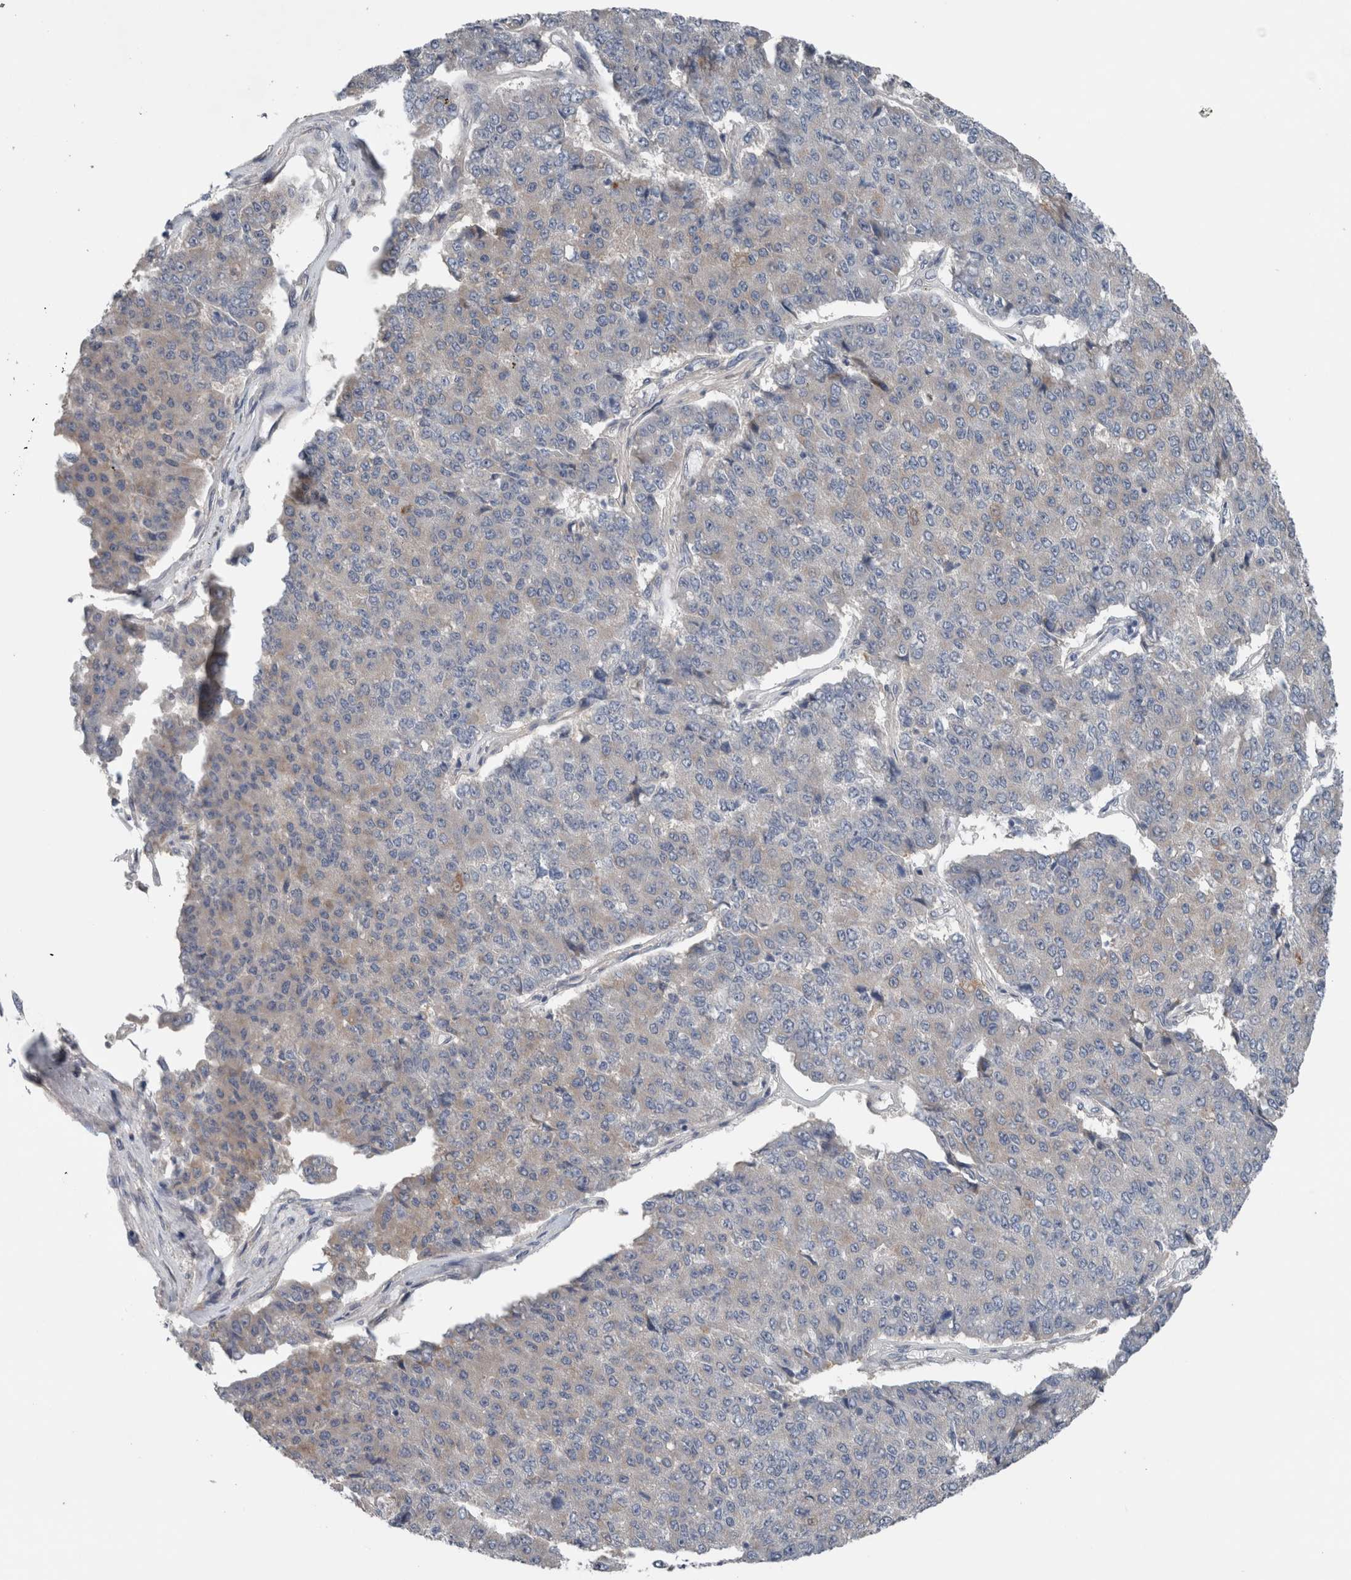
{"staining": {"intensity": "negative", "quantity": "none", "location": "none"}, "tissue": "pancreatic cancer", "cell_type": "Tumor cells", "image_type": "cancer", "snomed": [{"axis": "morphology", "description": "Adenocarcinoma, NOS"}, {"axis": "topography", "description": "Pancreas"}], "caption": "High magnification brightfield microscopy of pancreatic cancer (adenocarcinoma) stained with DAB (3,3'-diaminobenzidine) (brown) and counterstained with hematoxylin (blue): tumor cells show no significant positivity.", "gene": "CRNN", "patient": {"sex": "male", "age": 50}}